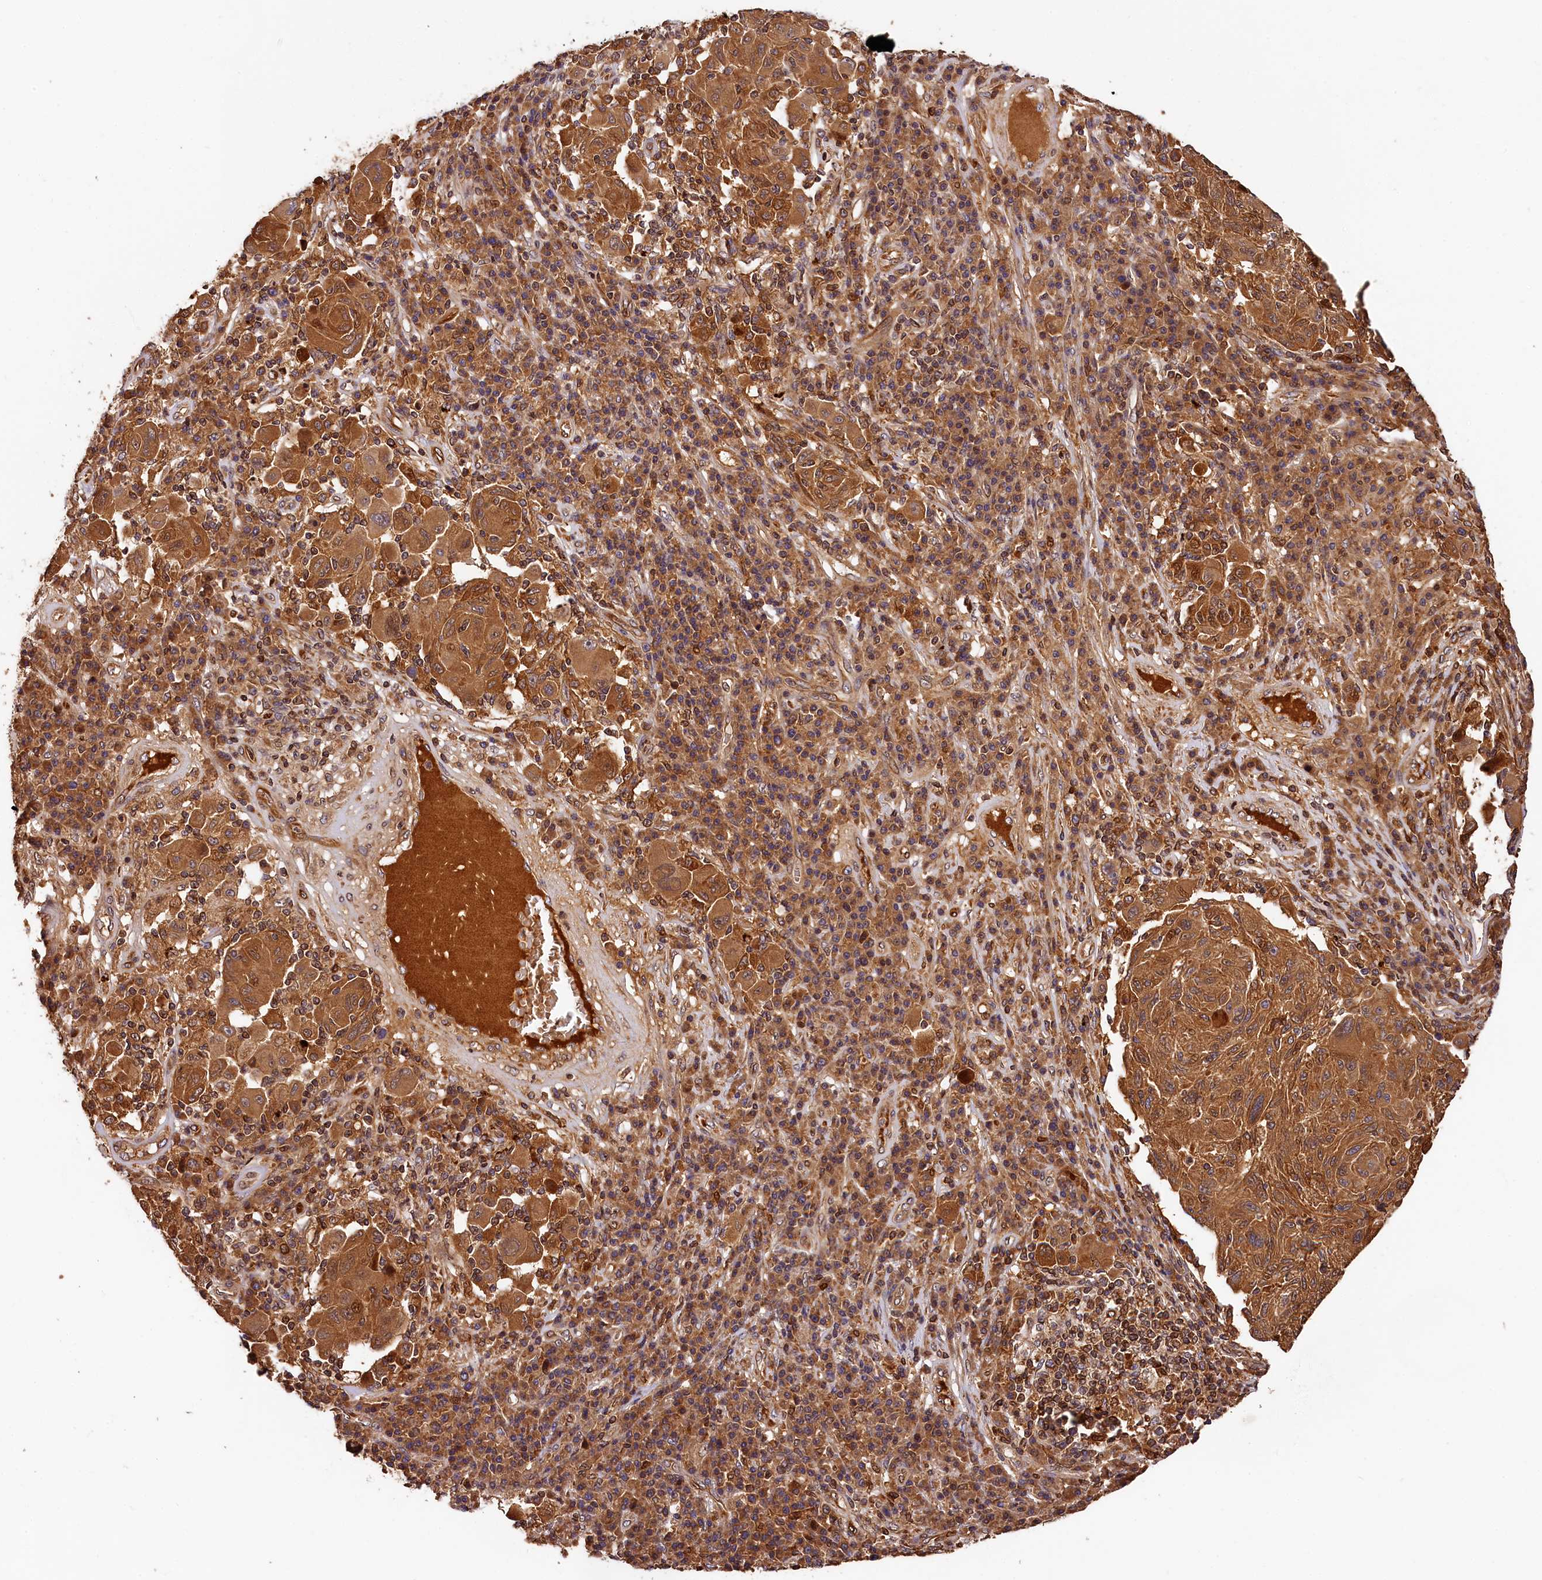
{"staining": {"intensity": "moderate", "quantity": ">75%", "location": "cytoplasmic/membranous"}, "tissue": "melanoma", "cell_type": "Tumor cells", "image_type": "cancer", "snomed": [{"axis": "morphology", "description": "Malignant melanoma, NOS"}, {"axis": "topography", "description": "Skin"}], "caption": "Human melanoma stained with a brown dye demonstrates moderate cytoplasmic/membranous positive staining in approximately >75% of tumor cells.", "gene": "HMOX2", "patient": {"sex": "male", "age": 53}}